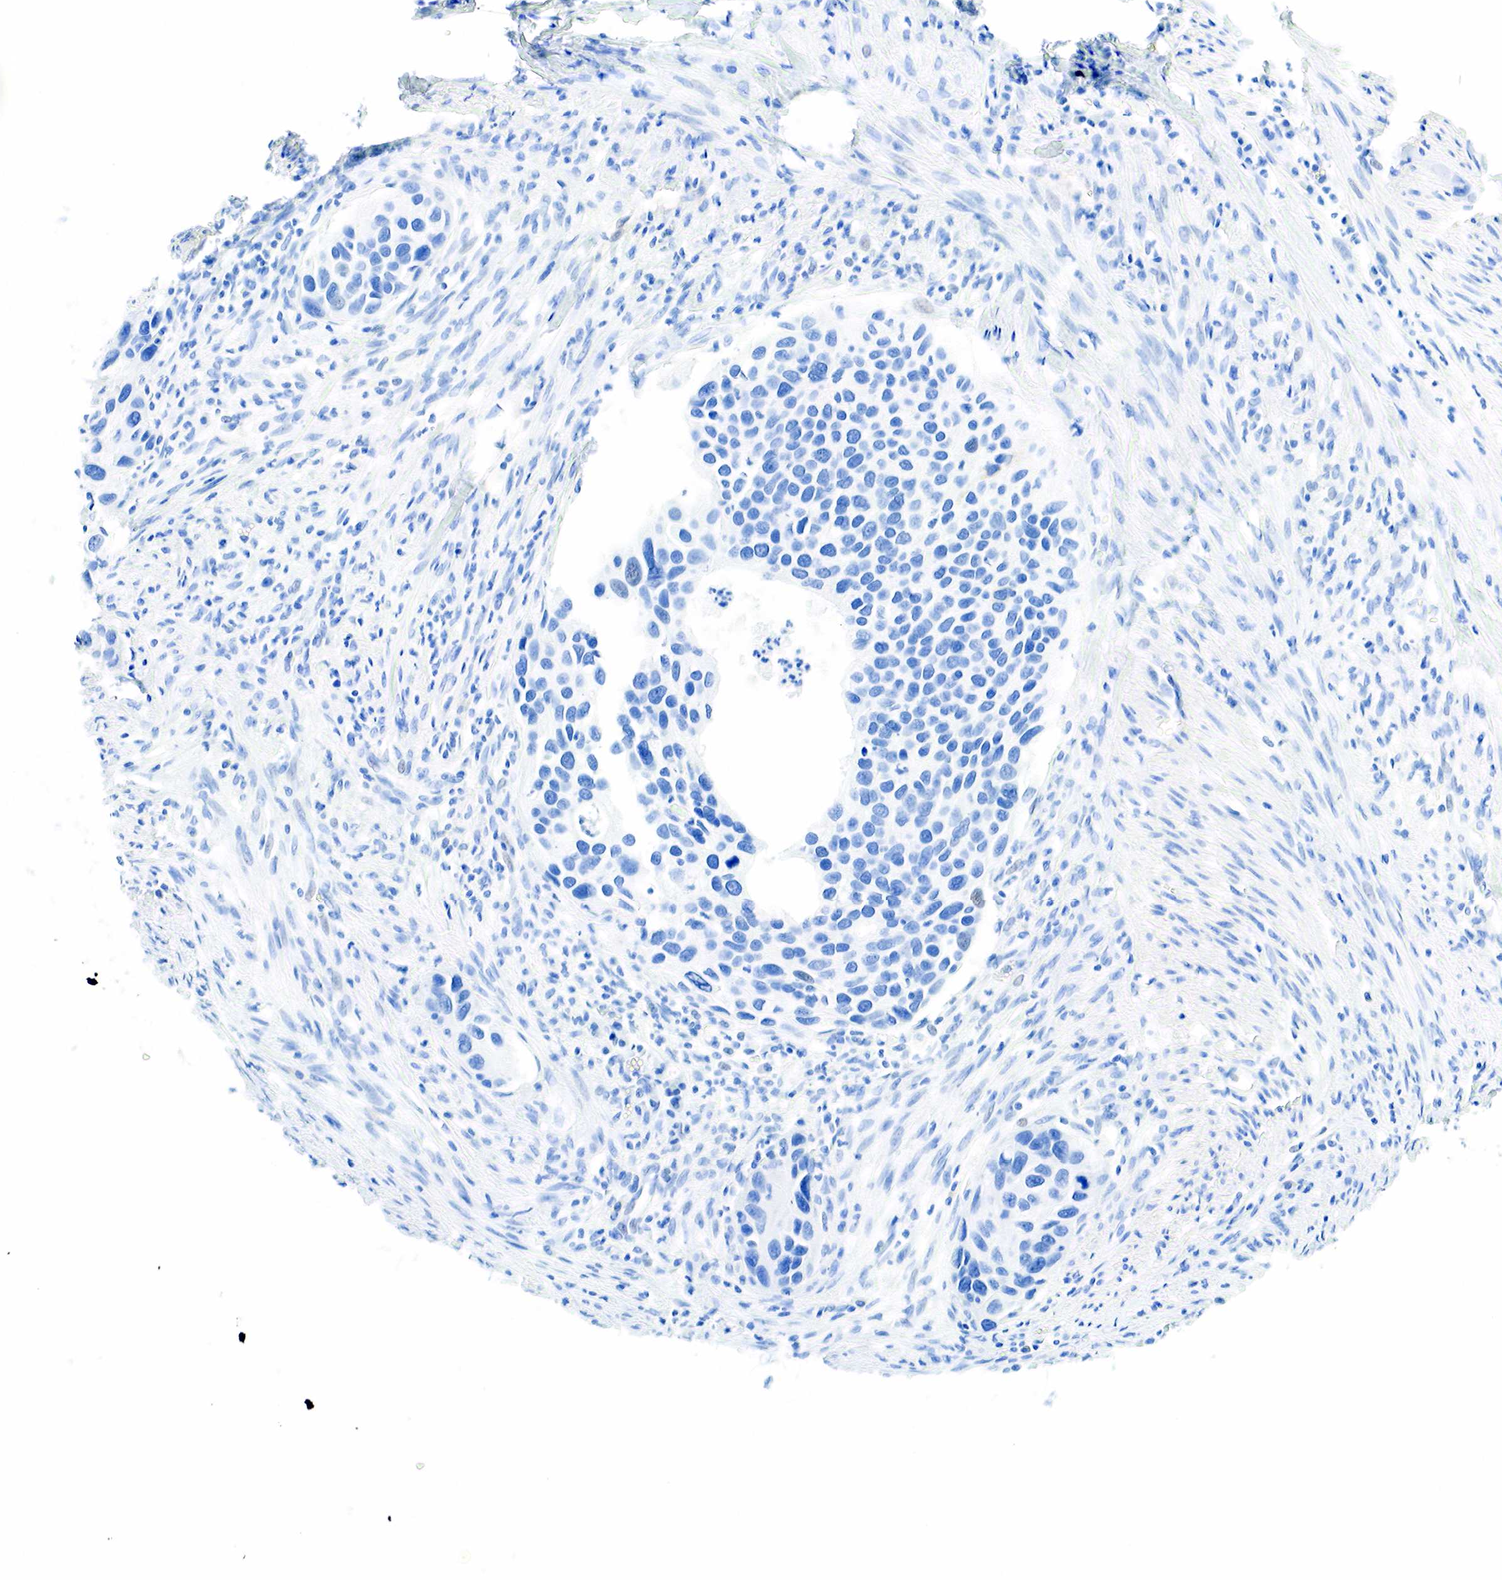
{"staining": {"intensity": "negative", "quantity": "none", "location": "none"}, "tissue": "urothelial cancer", "cell_type": "Tumor cells", "image_type": "cancer", "snomed": [{"axis": "morphology", "description": "Urothelial carcinoma, High grade"}, {"axis": "topography", "description": "Urinary bladder"}], "caption": "Immunohistochemical staining of human high-grade urothelial carcinoma reveals no significant expression in tumor cells.", "gene": "INHA", "patient": {"sex": "male", "age": 66}}